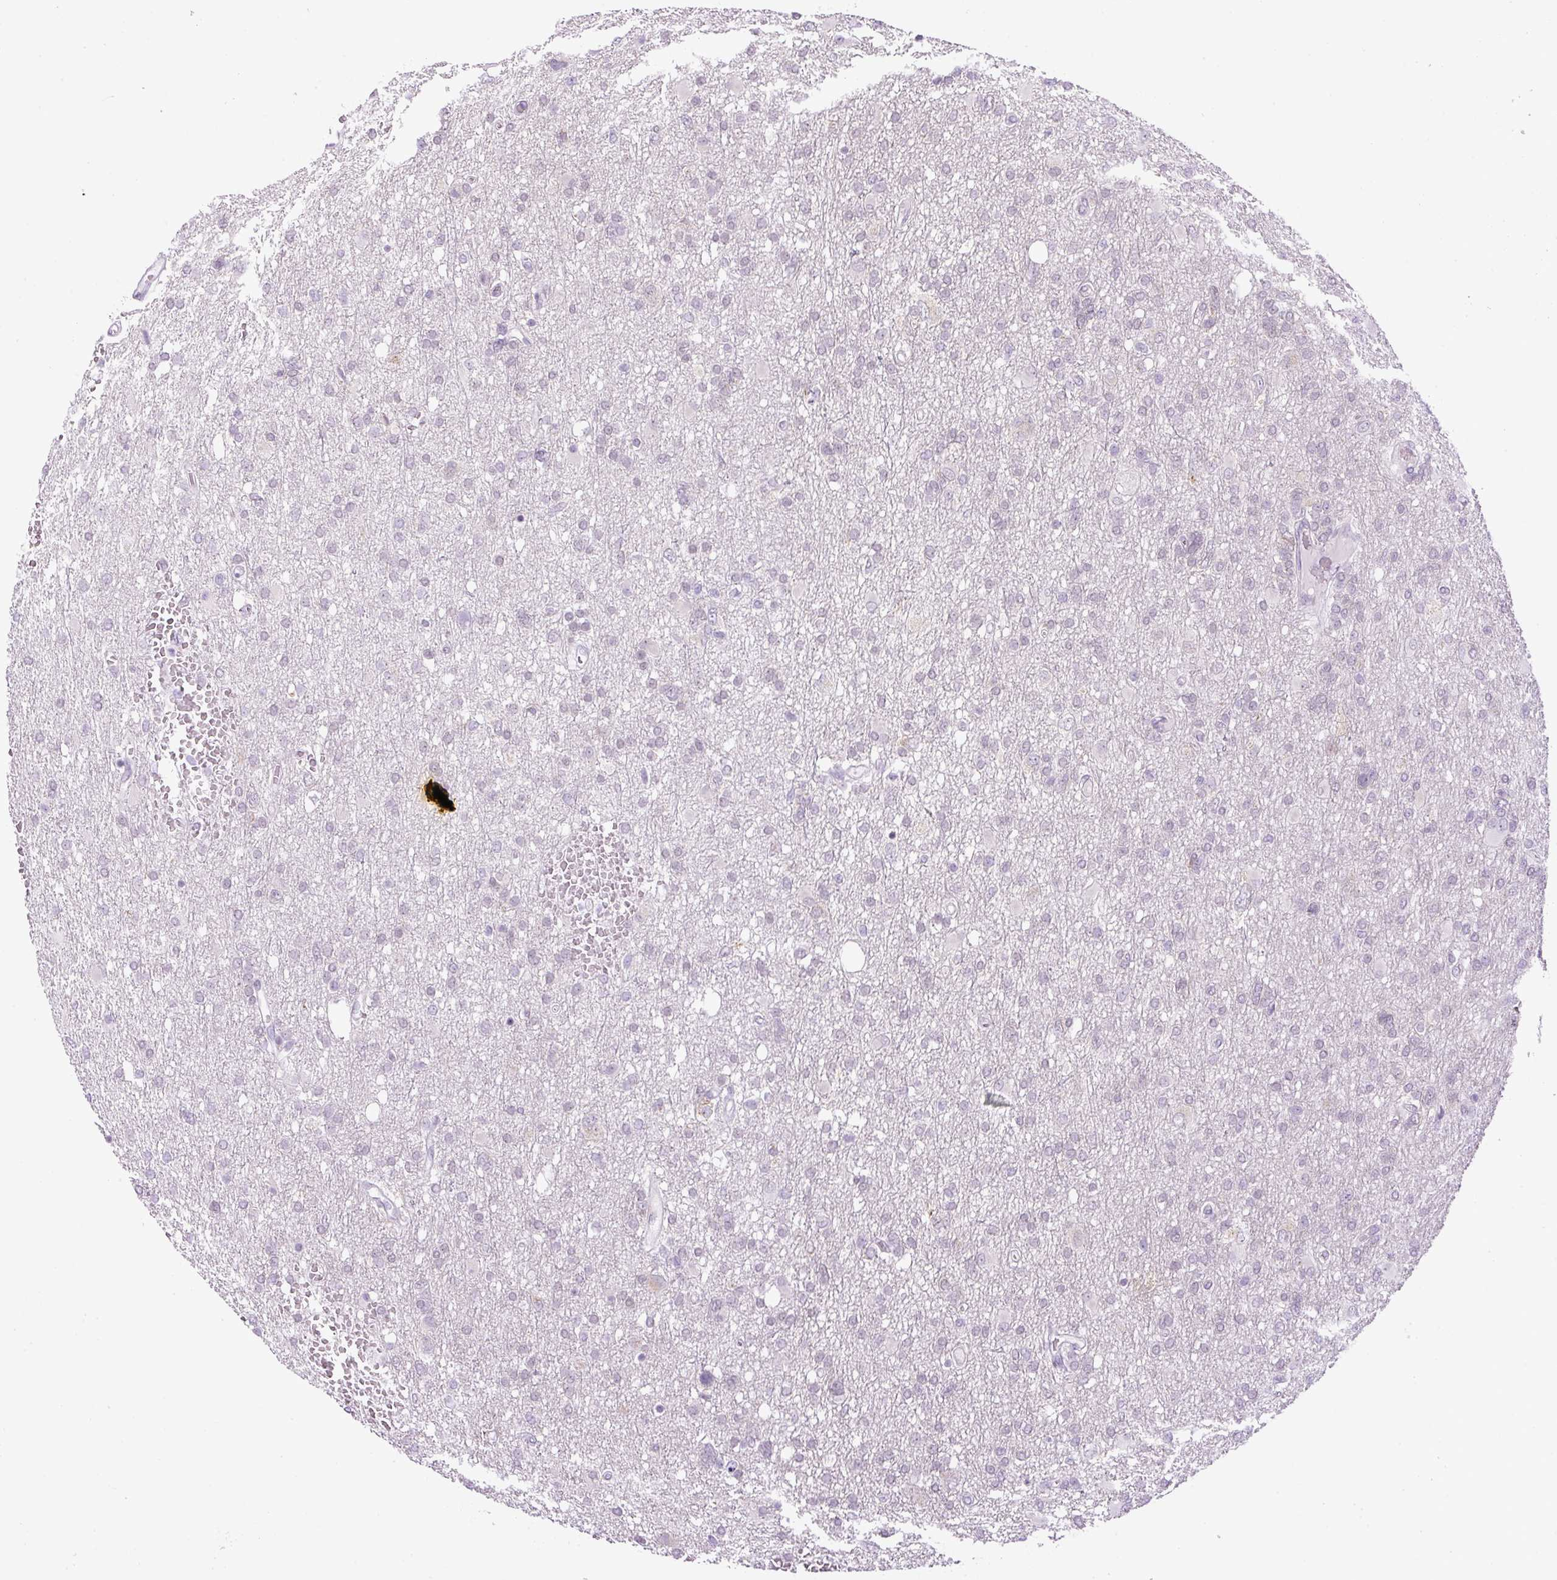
{"staining": {"intensity": "negative", "quantity": "none", "location": "none"}, "tissue": "glioma", "cell_type": "Tumor cells", "image_type": "cancer", "snomed": [{"axis": "morphology", "description": "Glioma, malignant, High grade"}, {"axis": "topography", "description": "Brain"}], "caption": "Protein analysis of malignant glioma (high-grade) exhibits no significant expression in tumor cells. (Brightfield microscopy of DAB (3,3'-diaminobenzidine) immunohistochemistry at high magnification).", "gene": "RHBDD2", "patient": {"sex": "male", "age": 61}}